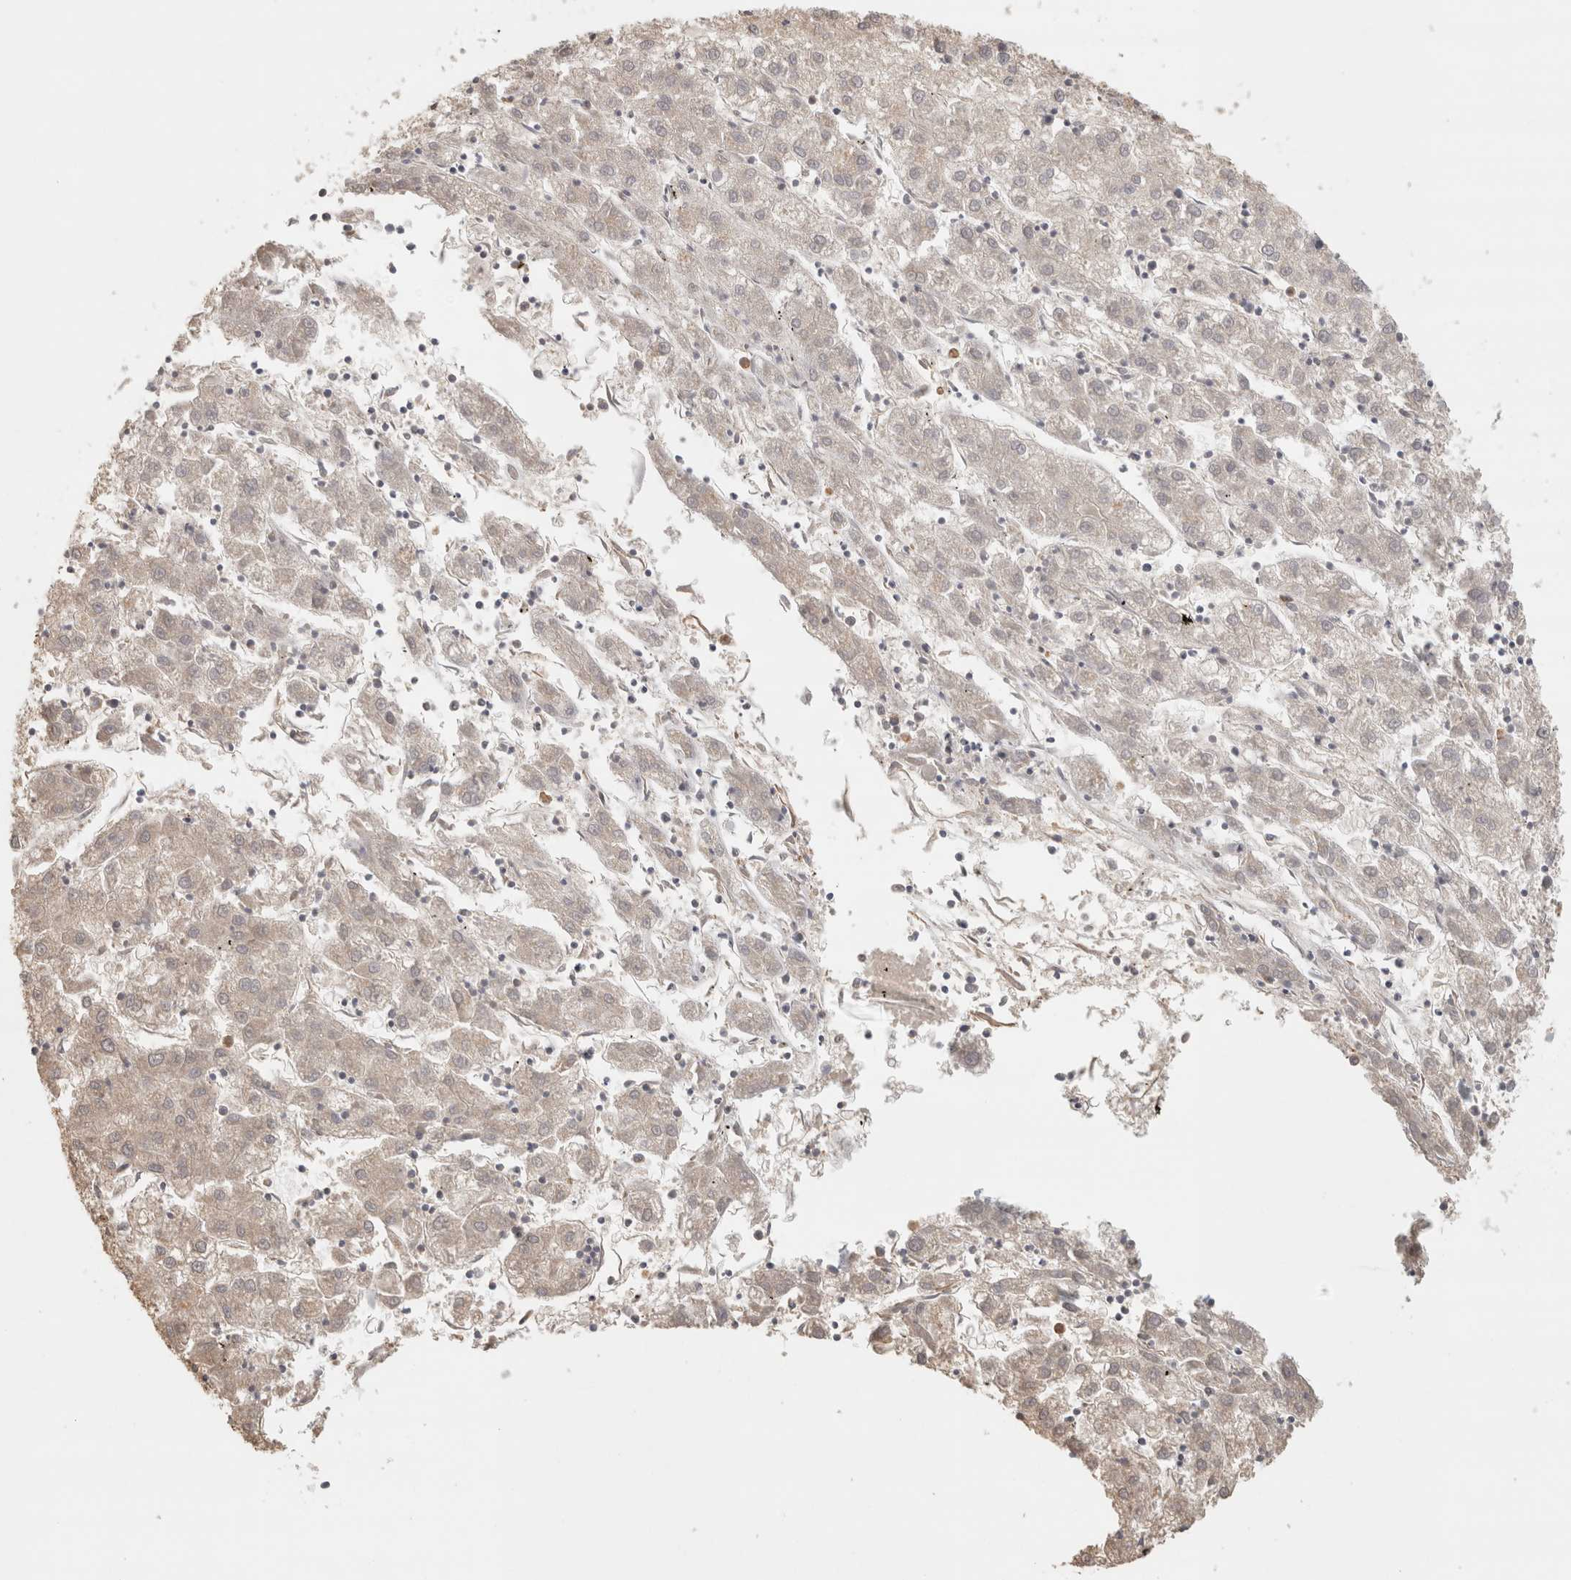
{"staining": {"intensity": "negative", "quantity": "none", "location": "none"}, "tissue": "liver cancer", "cell_type": "Tumor cells", "image_type": "cancer", "snomed": [{"axis": "morphology", "description": "Carcinoma, Hepatocellular, NOS"}, {"axis": "topography", "description": "Liver"}], "caption": "Human liver cancer (hepatocellular carcinoma) stained for a protein using immunohistochemistry shows no staining in tumor cells.", "gene": "BNIP3L", "patient": {"sex": "male", "age": 72}}